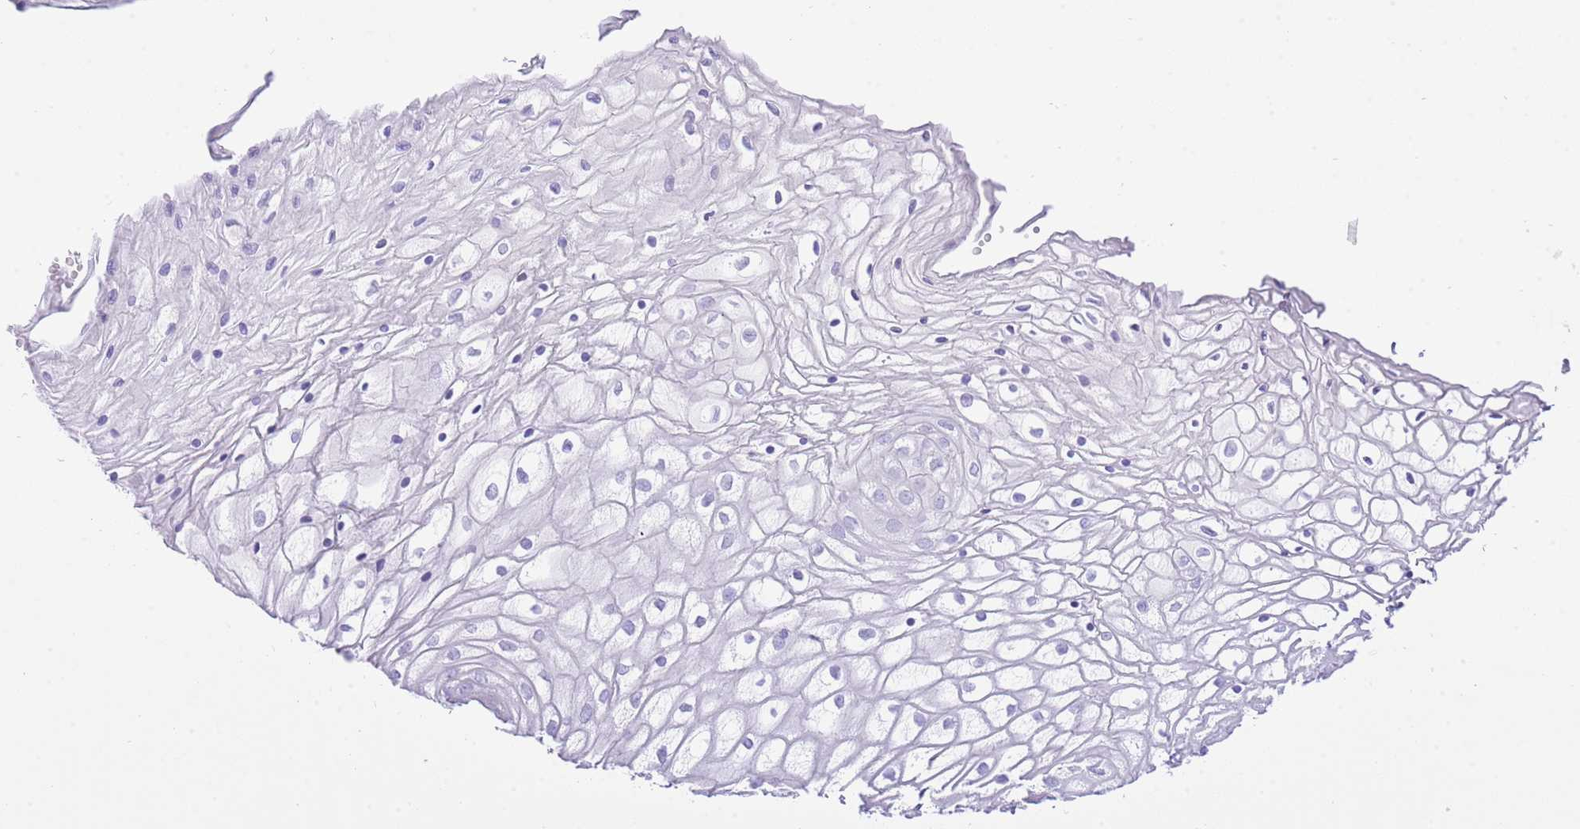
{"staining": {"intensity": "negative", "quantity": "none", "location": "none"}, "tissue": "vagina", "cell_type": "Squamous epithelial cells", "image_type": "normal", "snomed": [{"axis": "morphology", "description": "Normal tissue, NOS"}, {"axis": "topography", "description": "Vagina"}], "caption": "This is an immunohistochemistry (IHC) micrograph of benign human vagina. There is no staining in squamous epithelial cells.", "gene": "BHLHA15", "patient": {"sex": "female", "age": 34}}